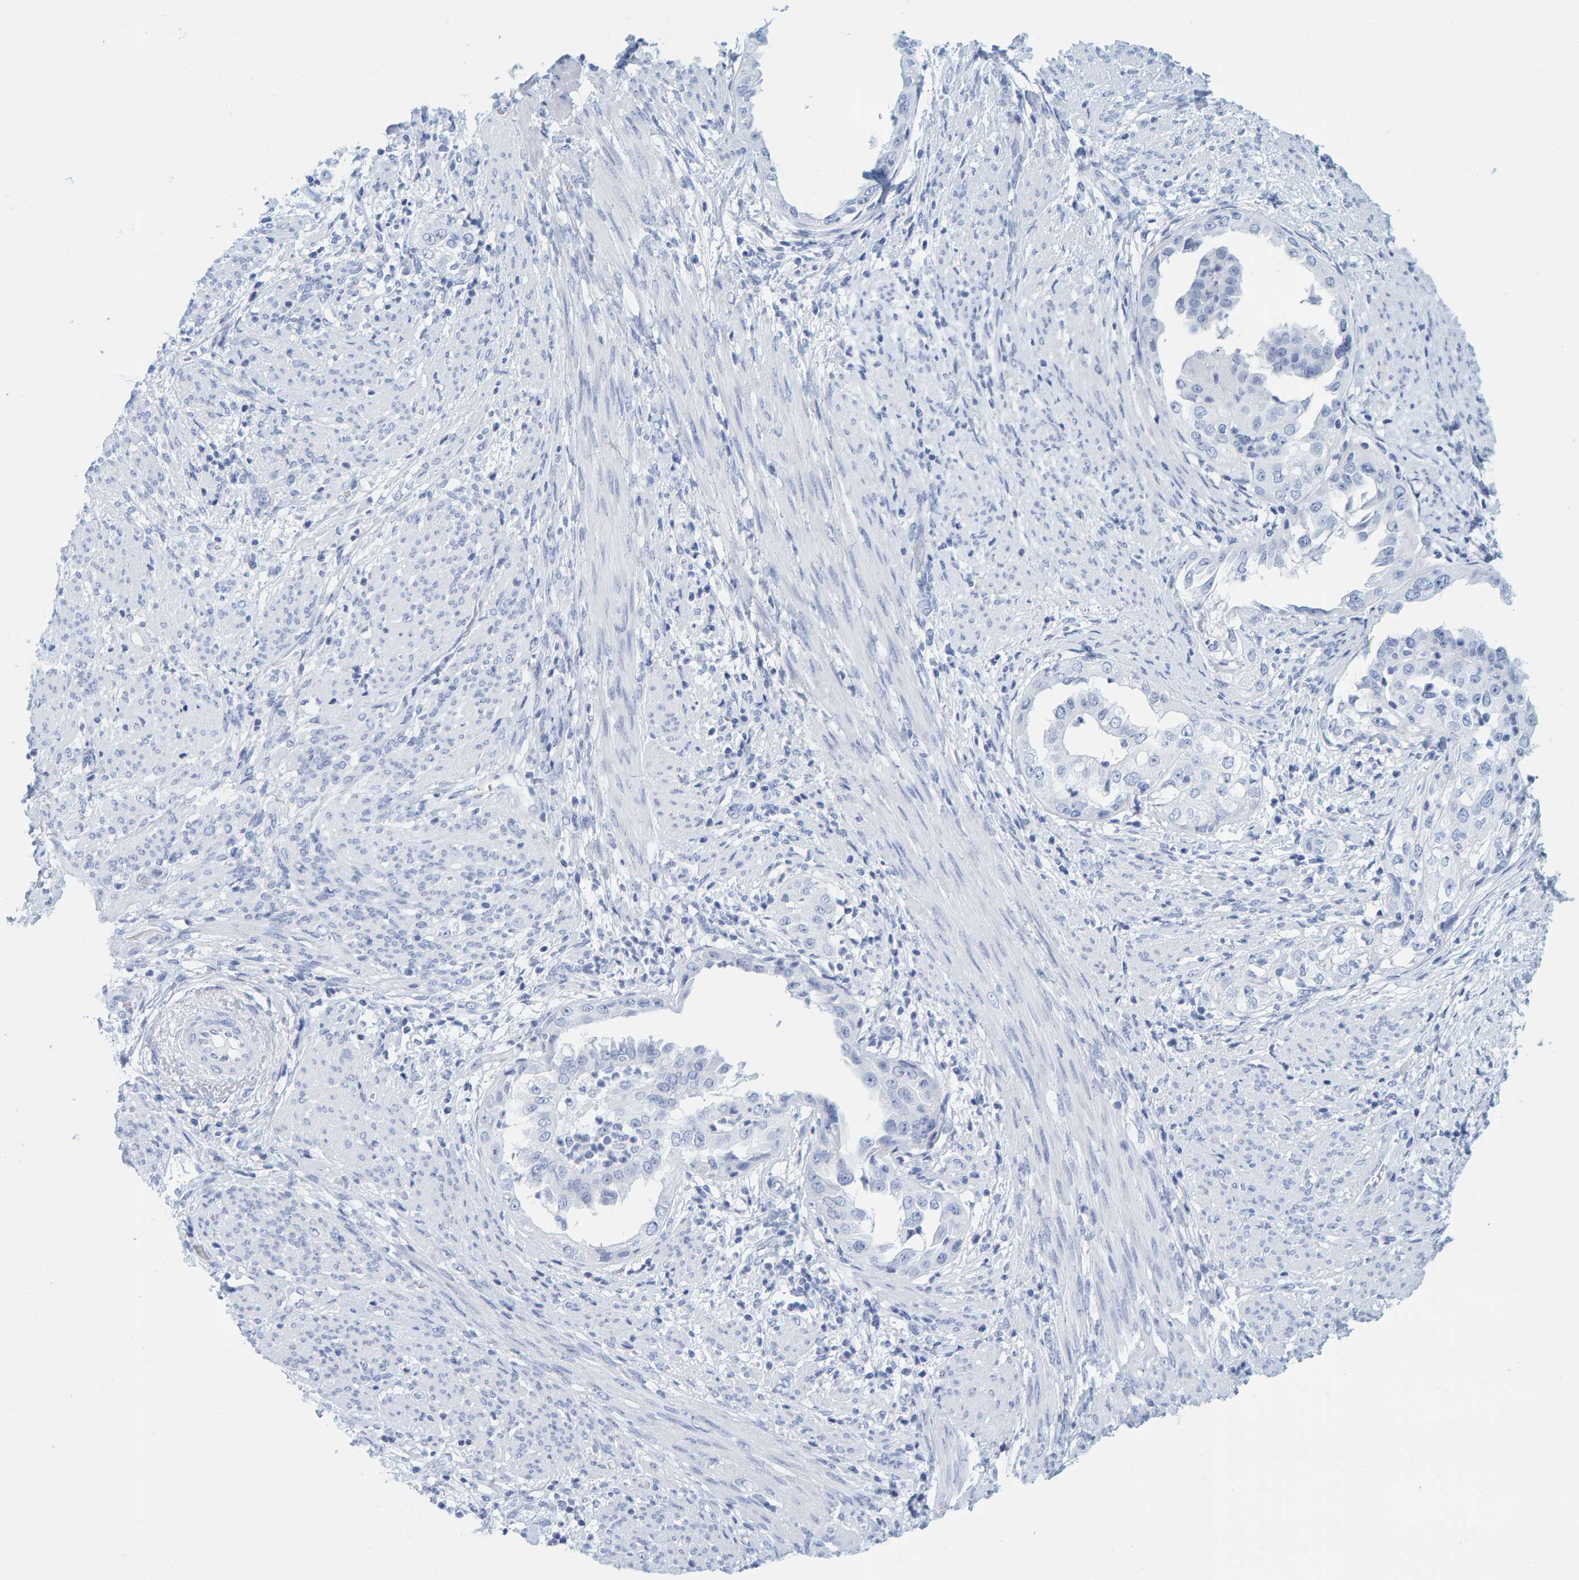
{"staining": {"intensity": "negative", "quantity": "none", "location": "none"}, "tissue": "endometrial cancer", "cell_type": "Tumor cells", "image_type": "cancer", "snomed": [{"axis": "morphology", "description": "Adenocarcinoma, NOS"}, {"axis": "topography", "description": "Endometrium"}], "caption": "Adenocarcinoma (endometrial) was stained to show a protein in brown. There is no significant staining in tumor cells.", "gene": "SFTPC", "patient": {"sex": "female", "age": 85}}